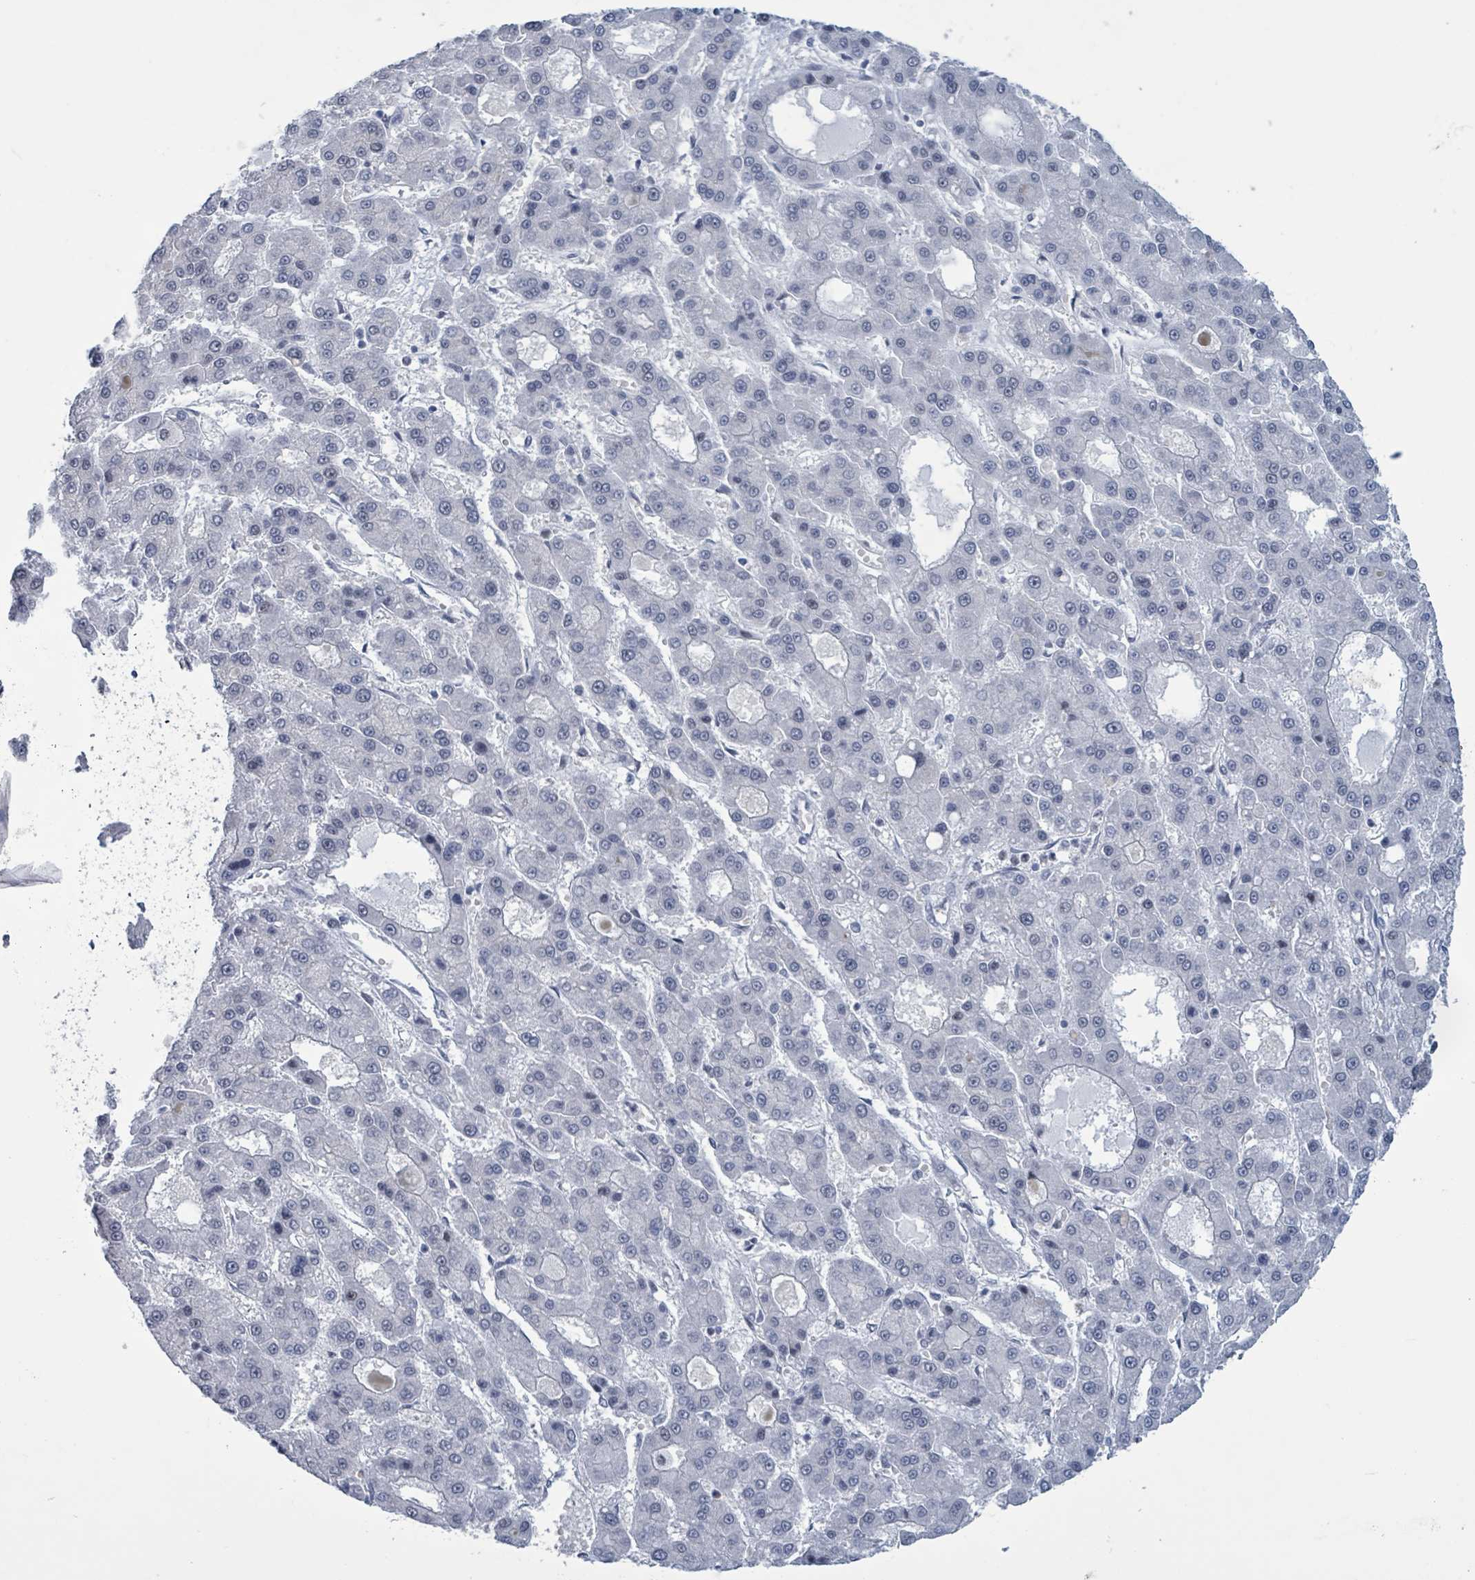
{"staining": {"intensity": "negative", "quantity": "none", "location": "none"}, "tissue": "liver cancer", "cell_type": "Tumor cells", "image_type": "cancer", "snomed": [{"axis": "morphology", "description": "Carcinoma, Hepatocellular, NOS"}, {"axis": "topography", "description": "Liver"}], "caption": "Protein analysis of liver cancer shows no significant positivity in tumor cells.", "gene": "CT45A5", "patient": {"sex": "male", "age": 70}}